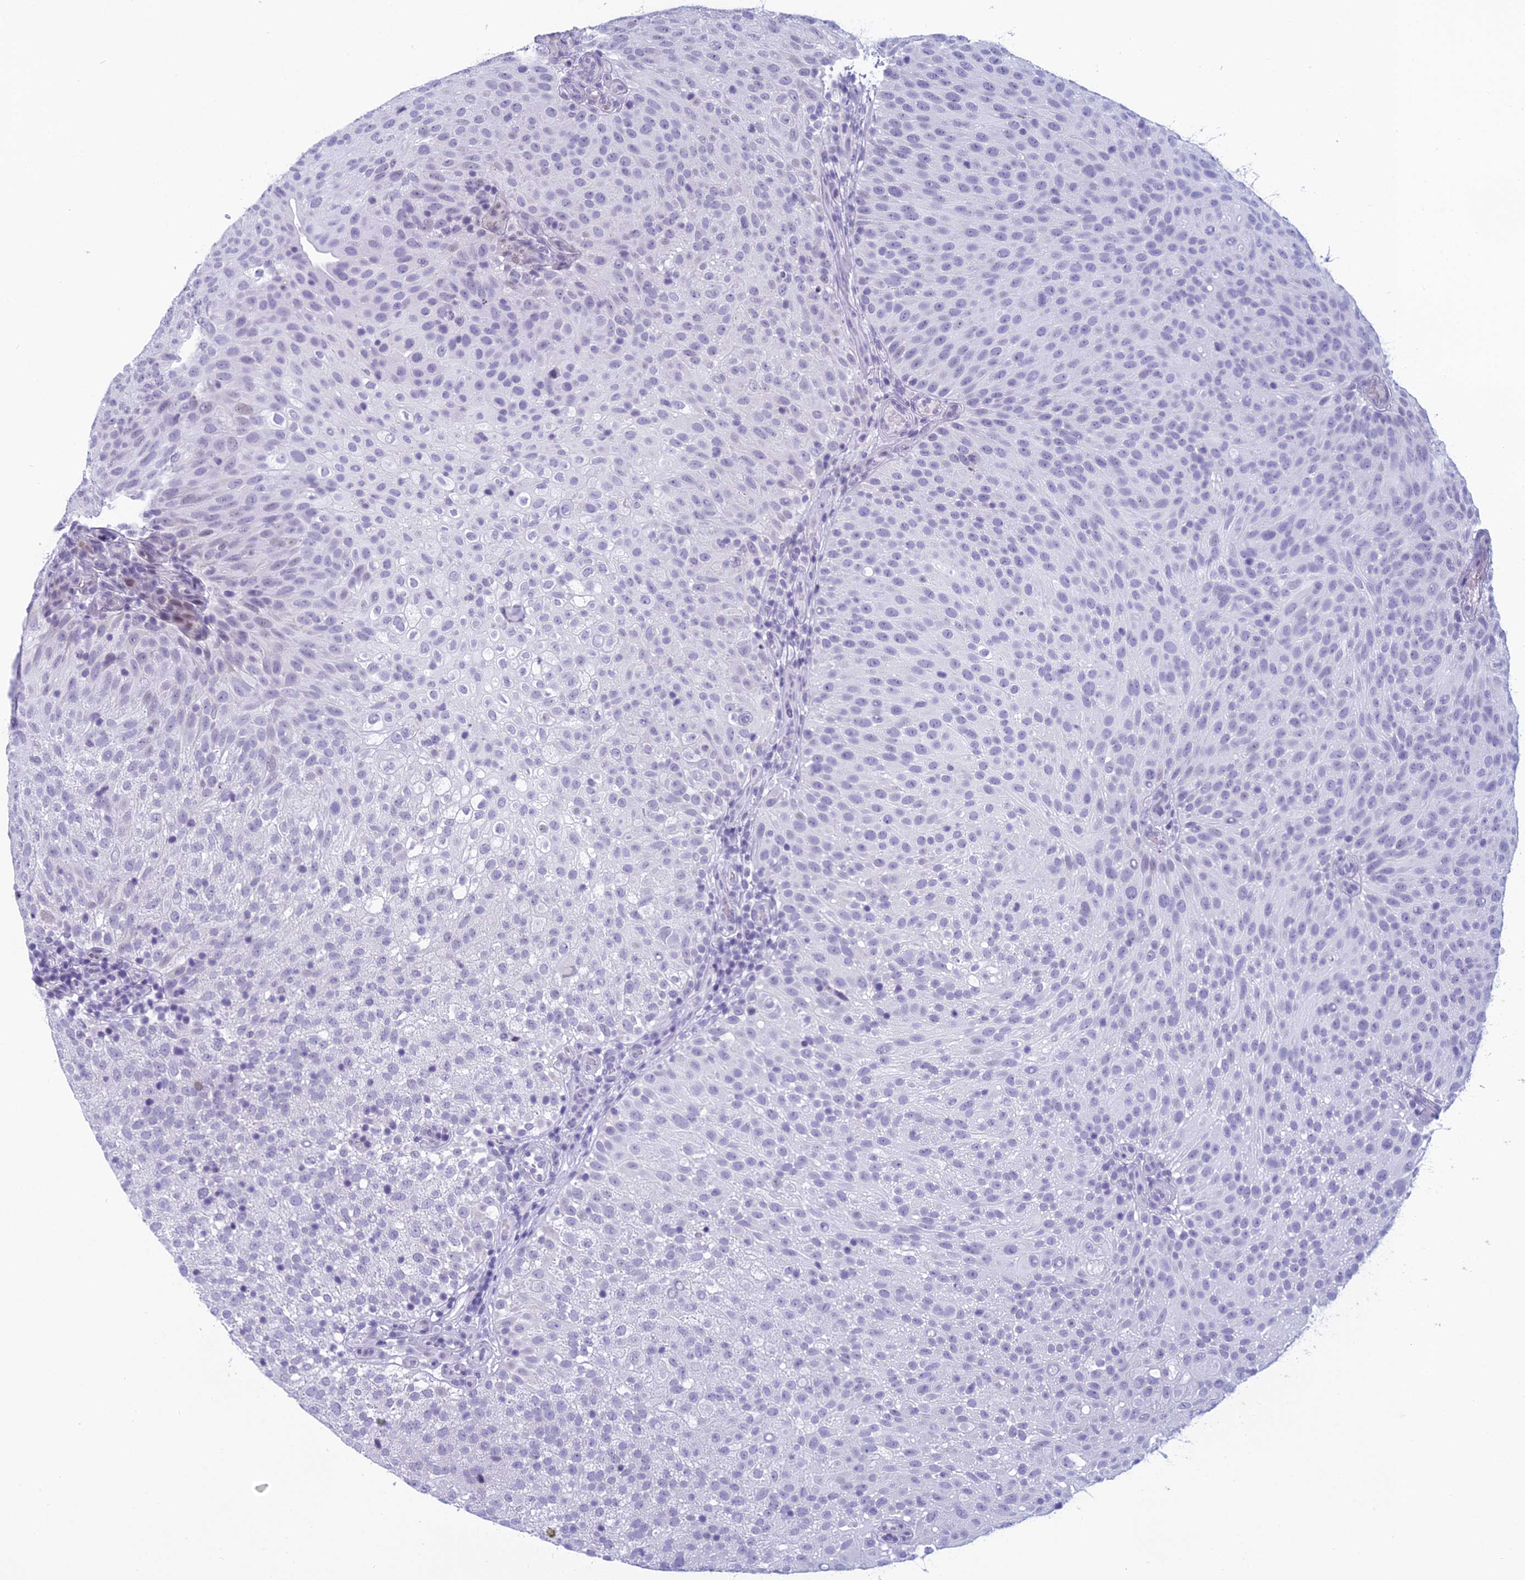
{"staining": {"intensity": "negative", "quantity": "none", "location": "none"}, "tissue": "urothelial cancer", "cell_type": "Tumor cells", "image_type": "cancer", "snomed": [{"axis": "morphology", "description": "Urothelial carcinoma, Low grade"}, {"axis": "topography", "description": "Urinary bladder"}], "caption": "Human urothelial cancer stained for a protein using immunohistochemistry reveals no positivity in tumor cells.", "gene": "RGS17", "patient": {"sex": "male", "age": 78}}